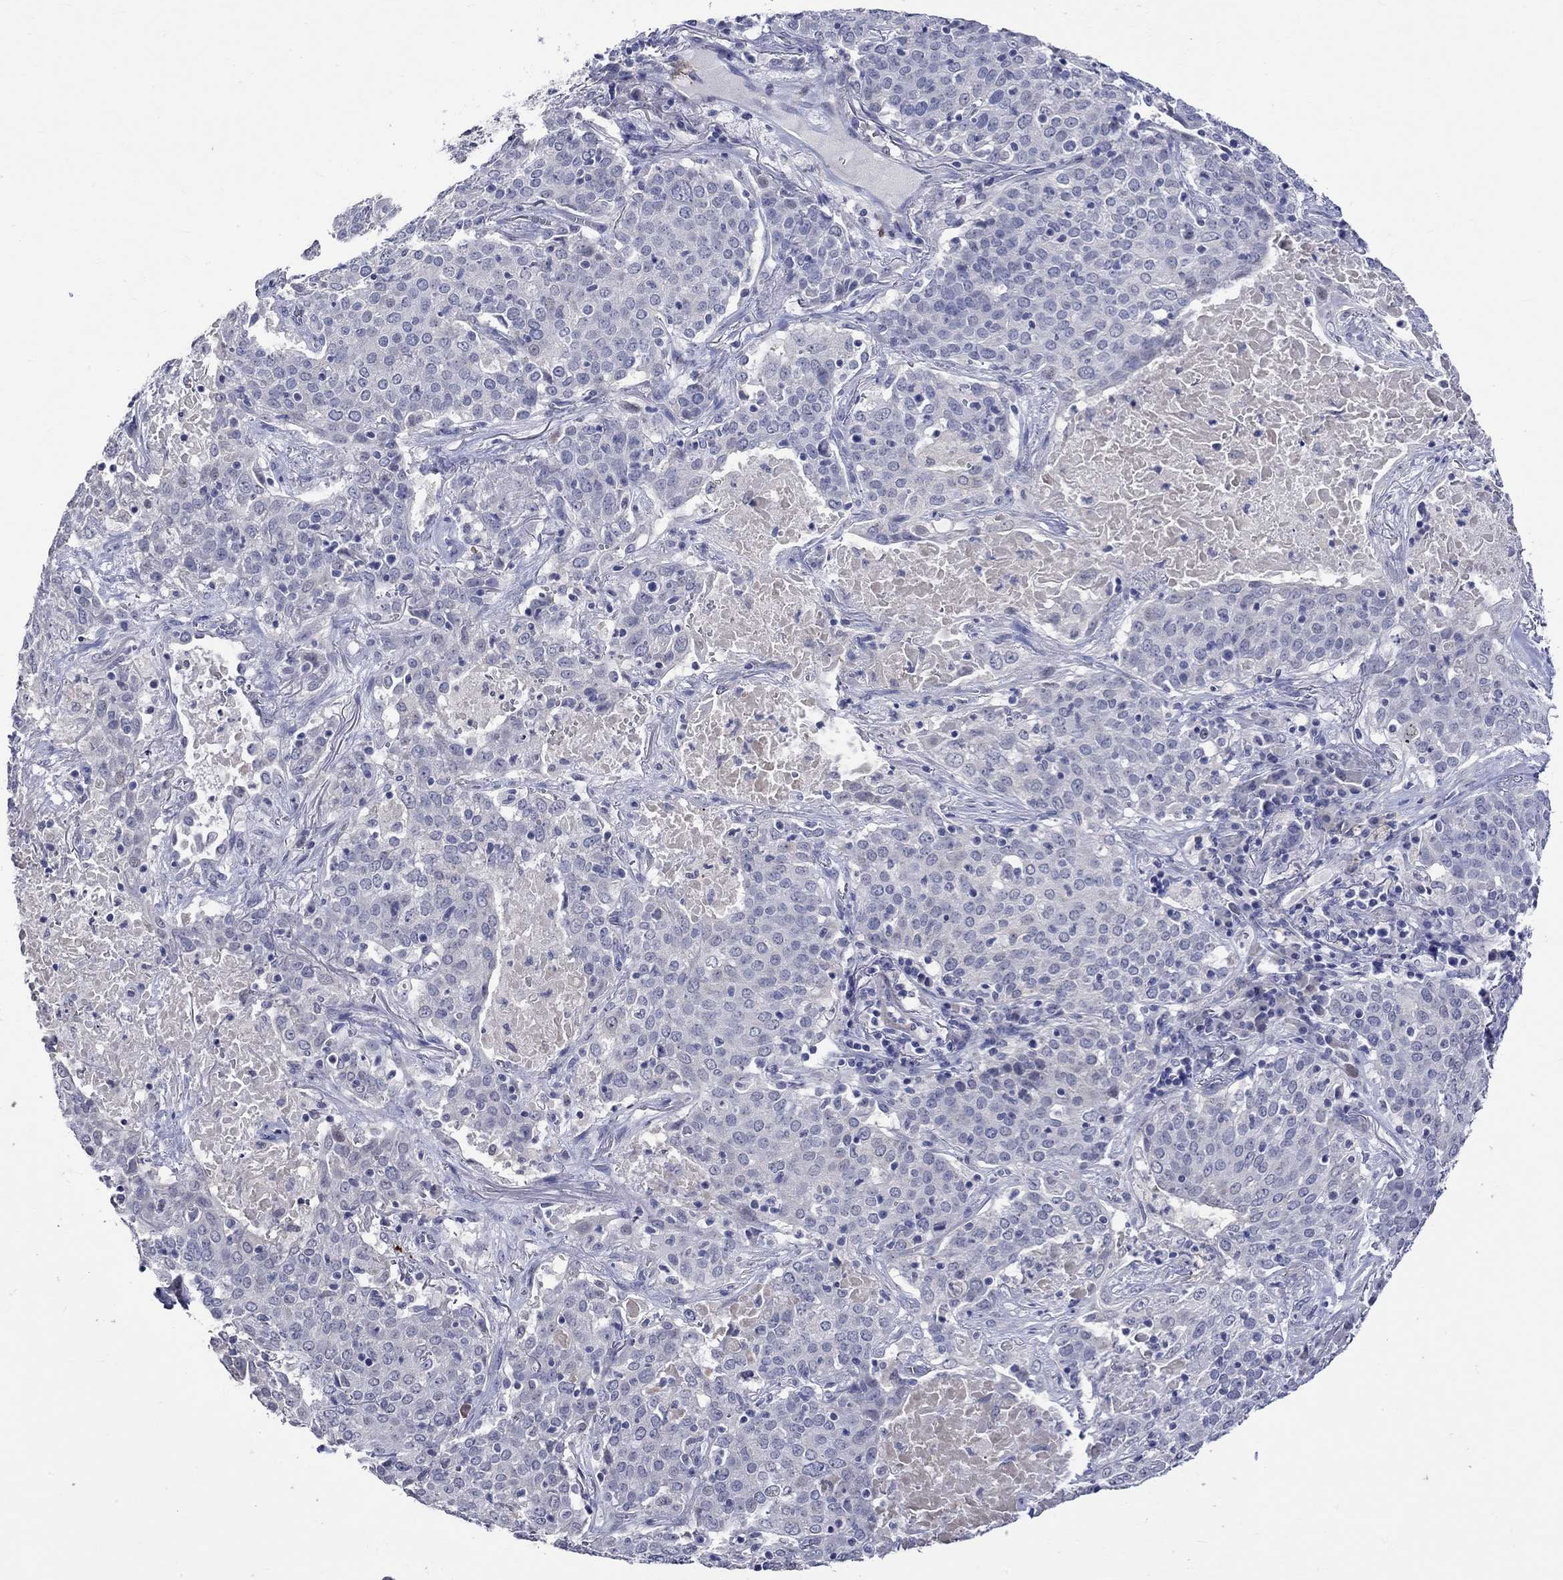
{"staining": {"intensity": "negative", "quantity": "none", "location": "none"}, "tissue": "lung cancer", "cell_type": "Tumor cells", "image_type": "cancer", "snomed": [{"axis": "morphology", "description": "Squamous cell carcinoma, NOS"}, {"axis": "topography", "description": "Lung"}], "caption": "Tumor cells are negative for protein expression in human lung cancer (squamous cell carcinoma).", "gene": "CRYAB", "patient": {"sex": "male", "age": 82}}